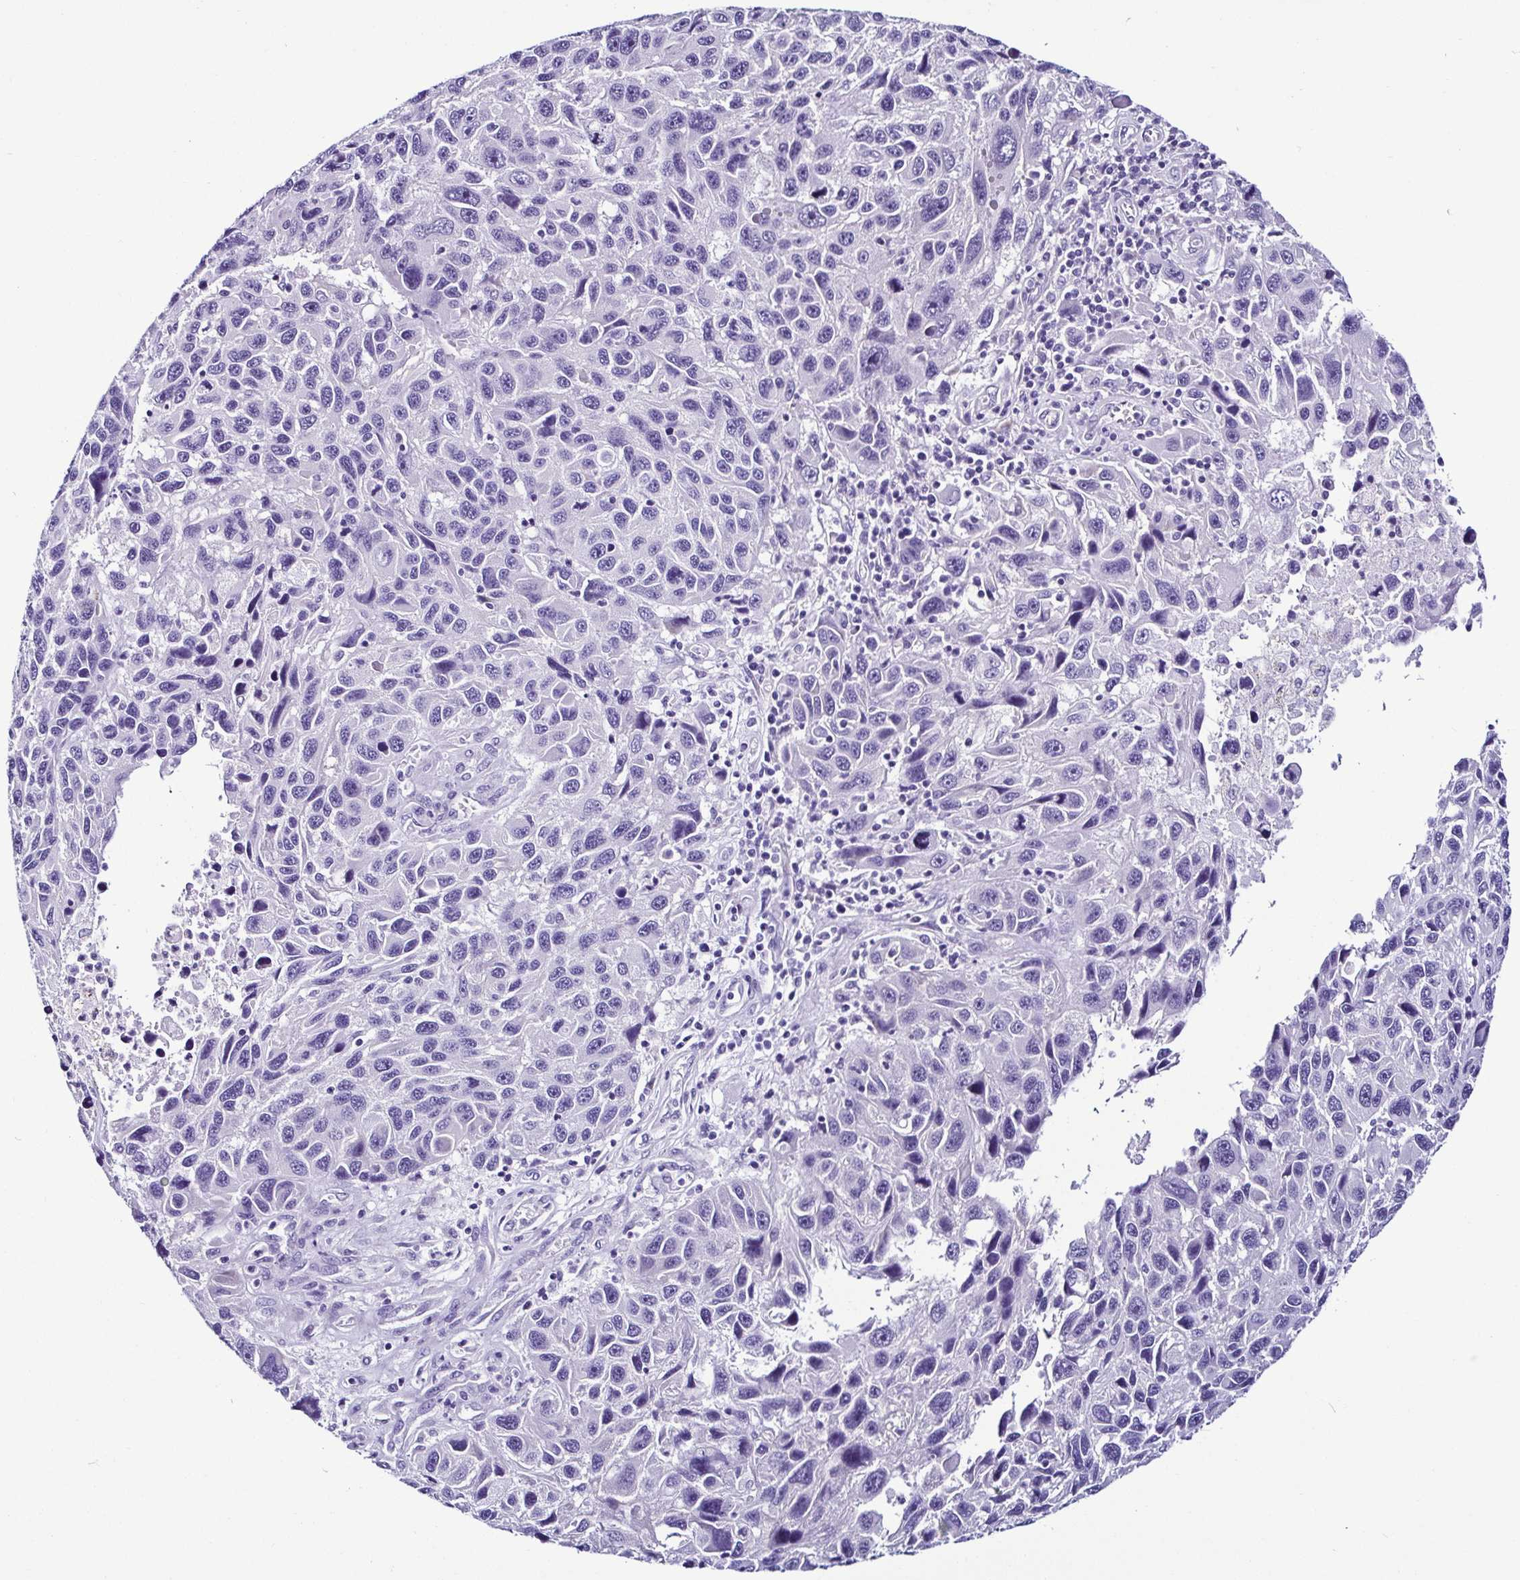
{"staining": {"intensity": "negative", "quantity": "none", "location": "none"}, "tissue": "melanoma", "cell_type": "Tumor cells", "image_type": "cancer", "snomed": [{"axis": "morphology", "description": "Malignant melanoma, NOS"}, {"axis": "topography", "description": "Skin"}], "caption": "Photomicrograph shows no protein positivity in tumor cells of malignant melanoma tissue.", "gene": "SRL", "patient": {"sex": "male", "age": 53}}